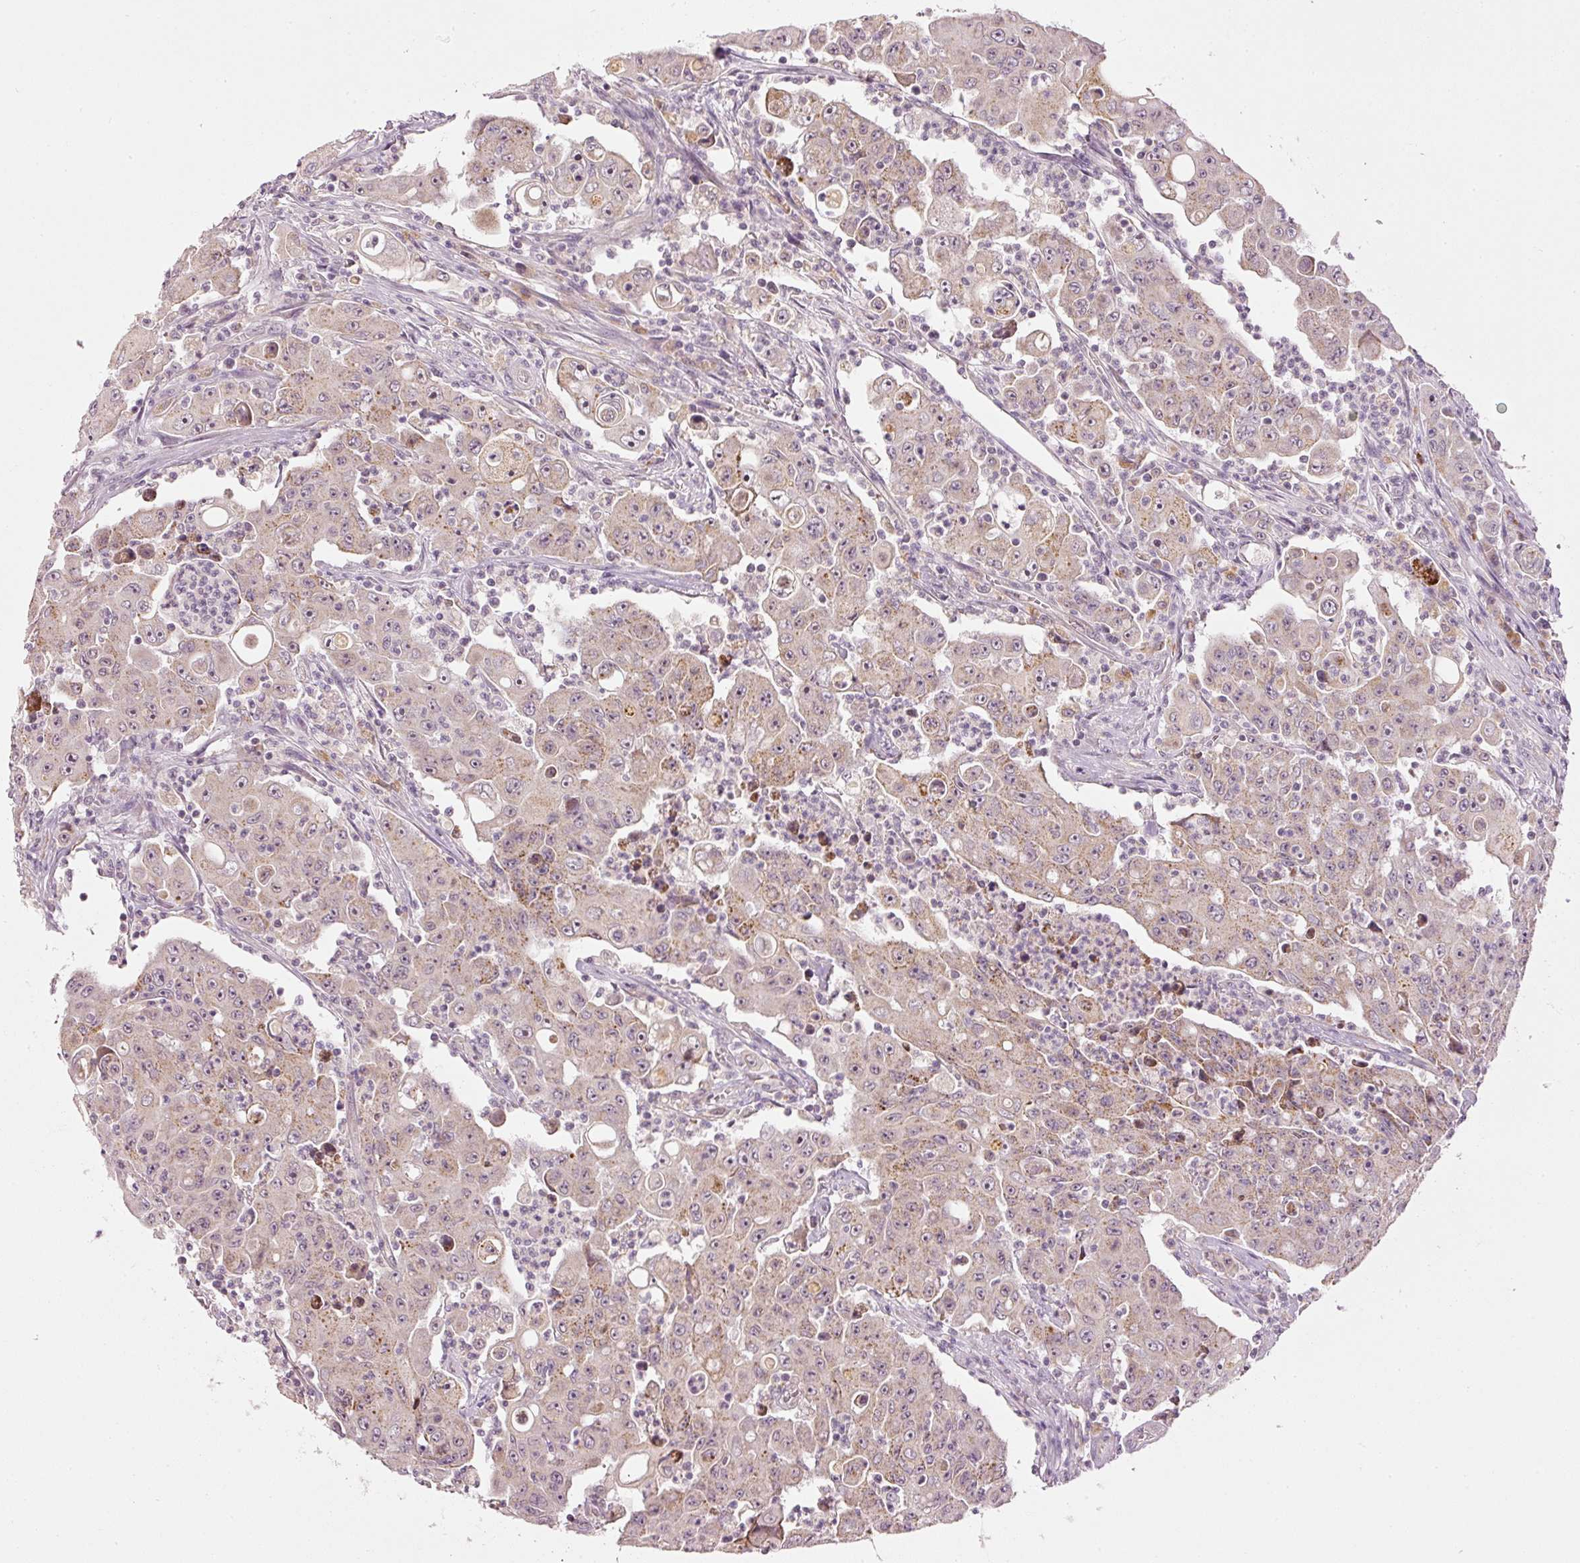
{"staining": {"intensity": "weak", "quantity": "25%-75%", "location": "cytoplasmic/membranous"}, "tissue": "colorectal cancer", "cell_type": "Tumor cells", "image_type": "cancer", "snomed": [{"axis": "morphology", "description": "Adenocarcinoma, NOS"}, {"axis": "topography", "description": "Colon"}], "caption": "The photomicrograph shows a brown stain indicating the presence of a protein in the cytoplasmic/membranous of tumor cells in colorectal cancer (adenocarcinoma).", "gene": "CDC20B", "patient": {"sex": "male", "age": 51}}